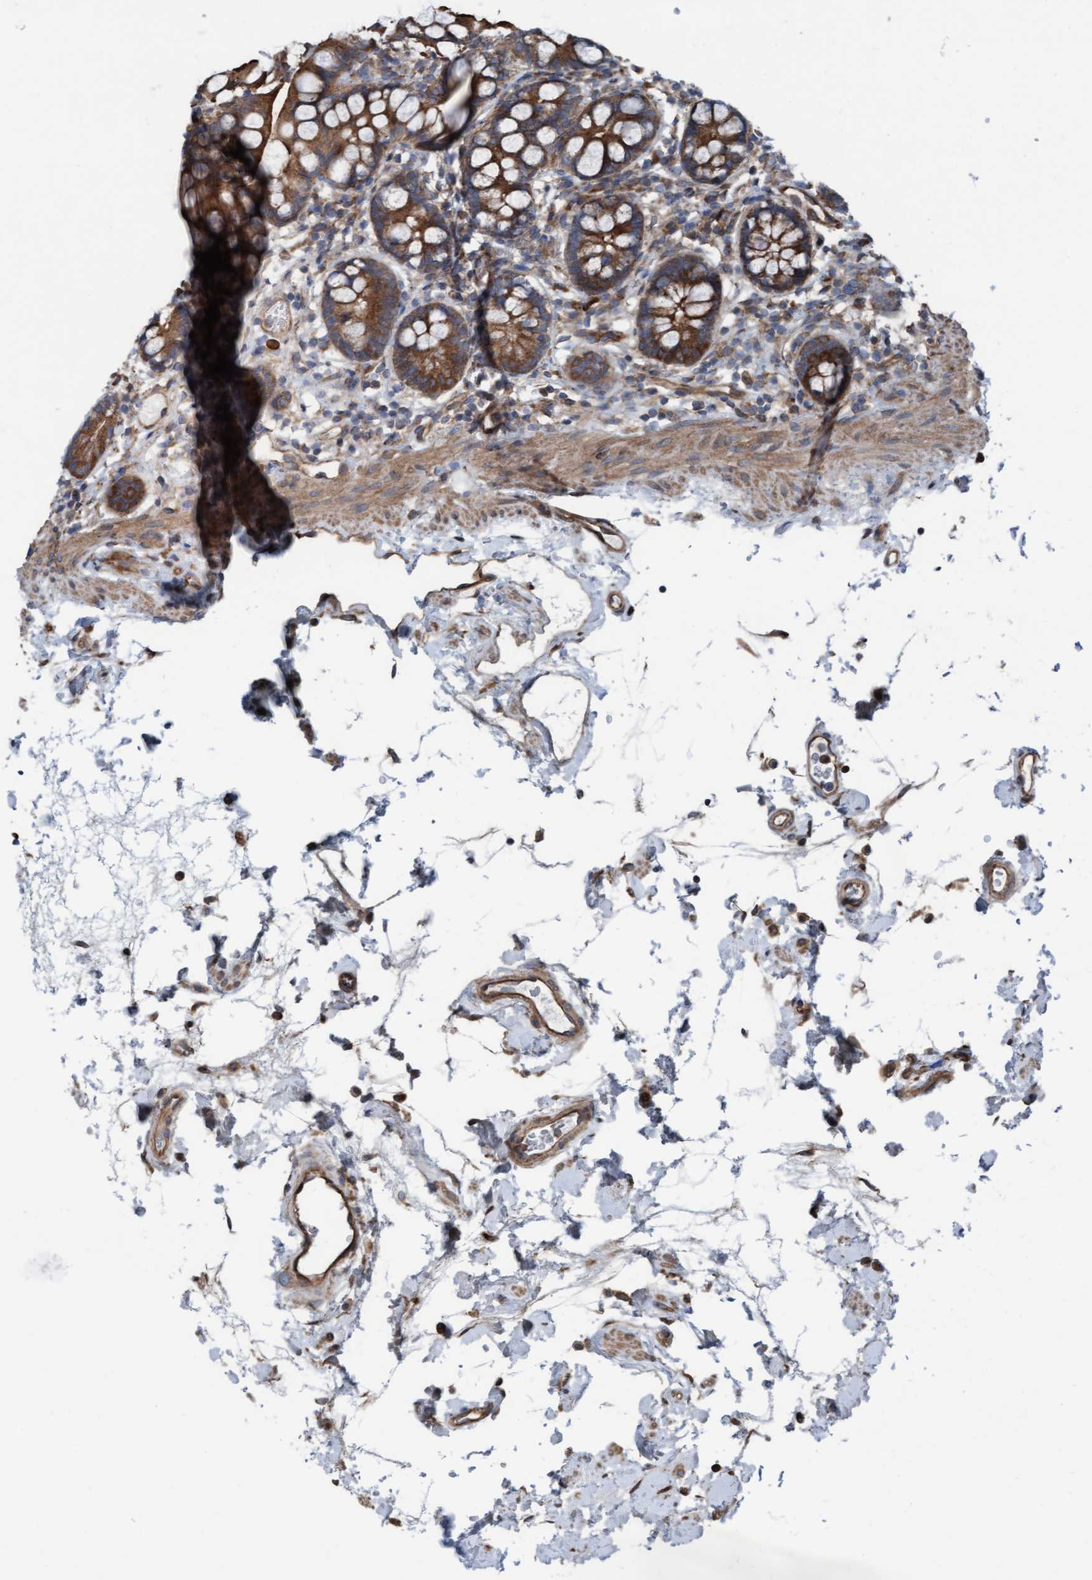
{"staining": {"intensity": "strong", "quantity": ">75%", "location": "cytoplasmic/membranous"}, "tissue": "small intestine", "cell_type": "Glandular cells", "image_type": "normal", "snomed": [{"axis": "morphology", "description": "Normal tissue, NOS"}, {"axis": "topography", "description": "Small intestine"}], "caption": "This histopathology image displays immunohistochemistry staining of unremarkable small intestine, with high strong cytoplasmic/membranous staining in approximately >75% of glandular cells.", "gene": "RAP1GAP2", "patient": {"sex": "female", "age": 84}}